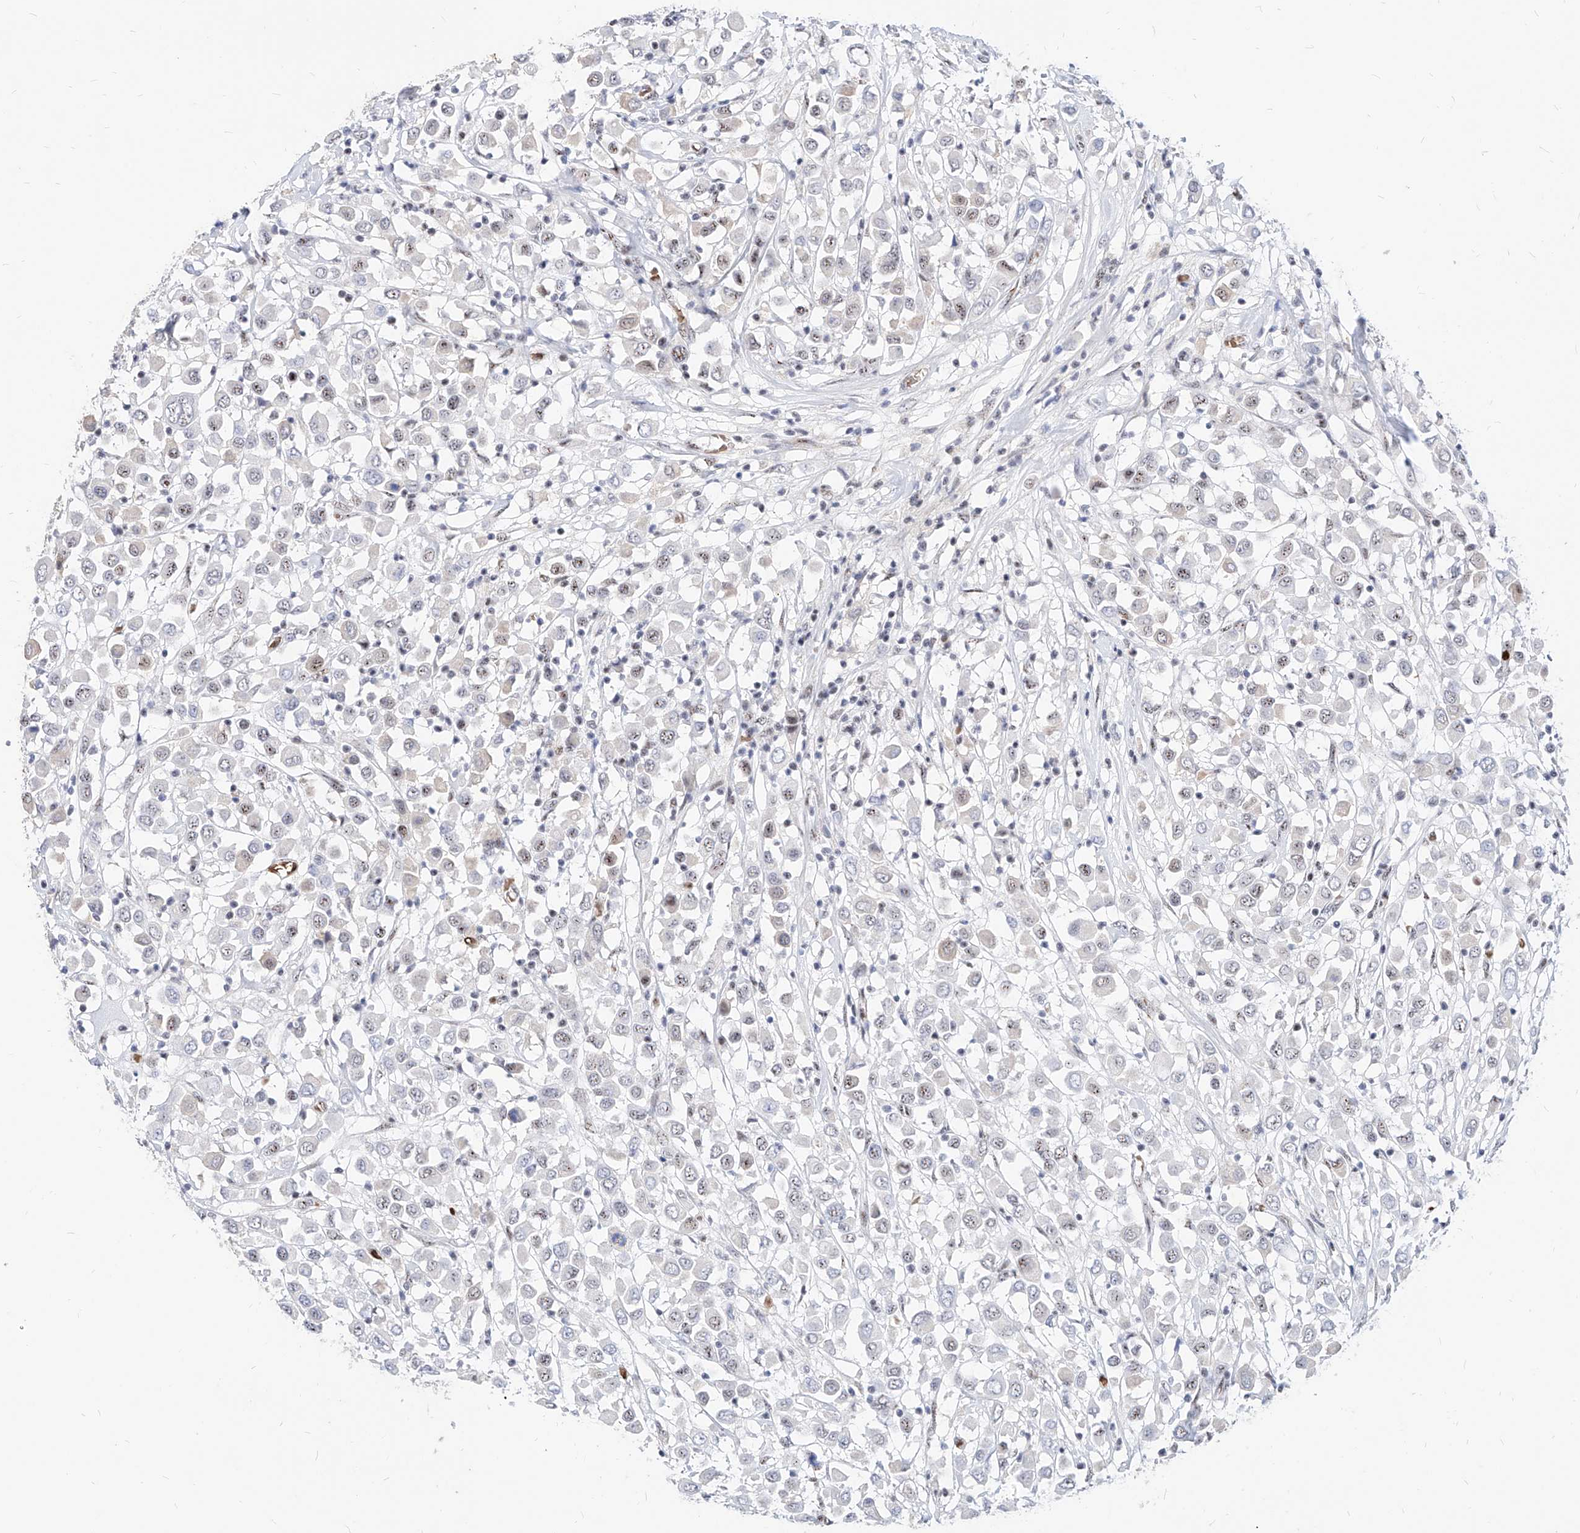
{"staining": {"intensity": "weak", "quantity": "25%-75%", "location": "nuclear"}, "tissue": "breast cancer", "cell_type": "Tumor cells", "image_type": "cancer", "snomed": [{"axis": "morphology", "description": "Duct carcinoma"}, {"axis": "topography", "description": "Breast"}], "caption": "Protein staining of breast cancer (invasive ductal carcinoma) tissue shows weak nuclear positivity in about 25%-75% of tumor cells. (Brightfield microscopy of DAB IHC at high magnification).", "gene": "ZFP42", "patient": {"sex": "female", "age": 61}}